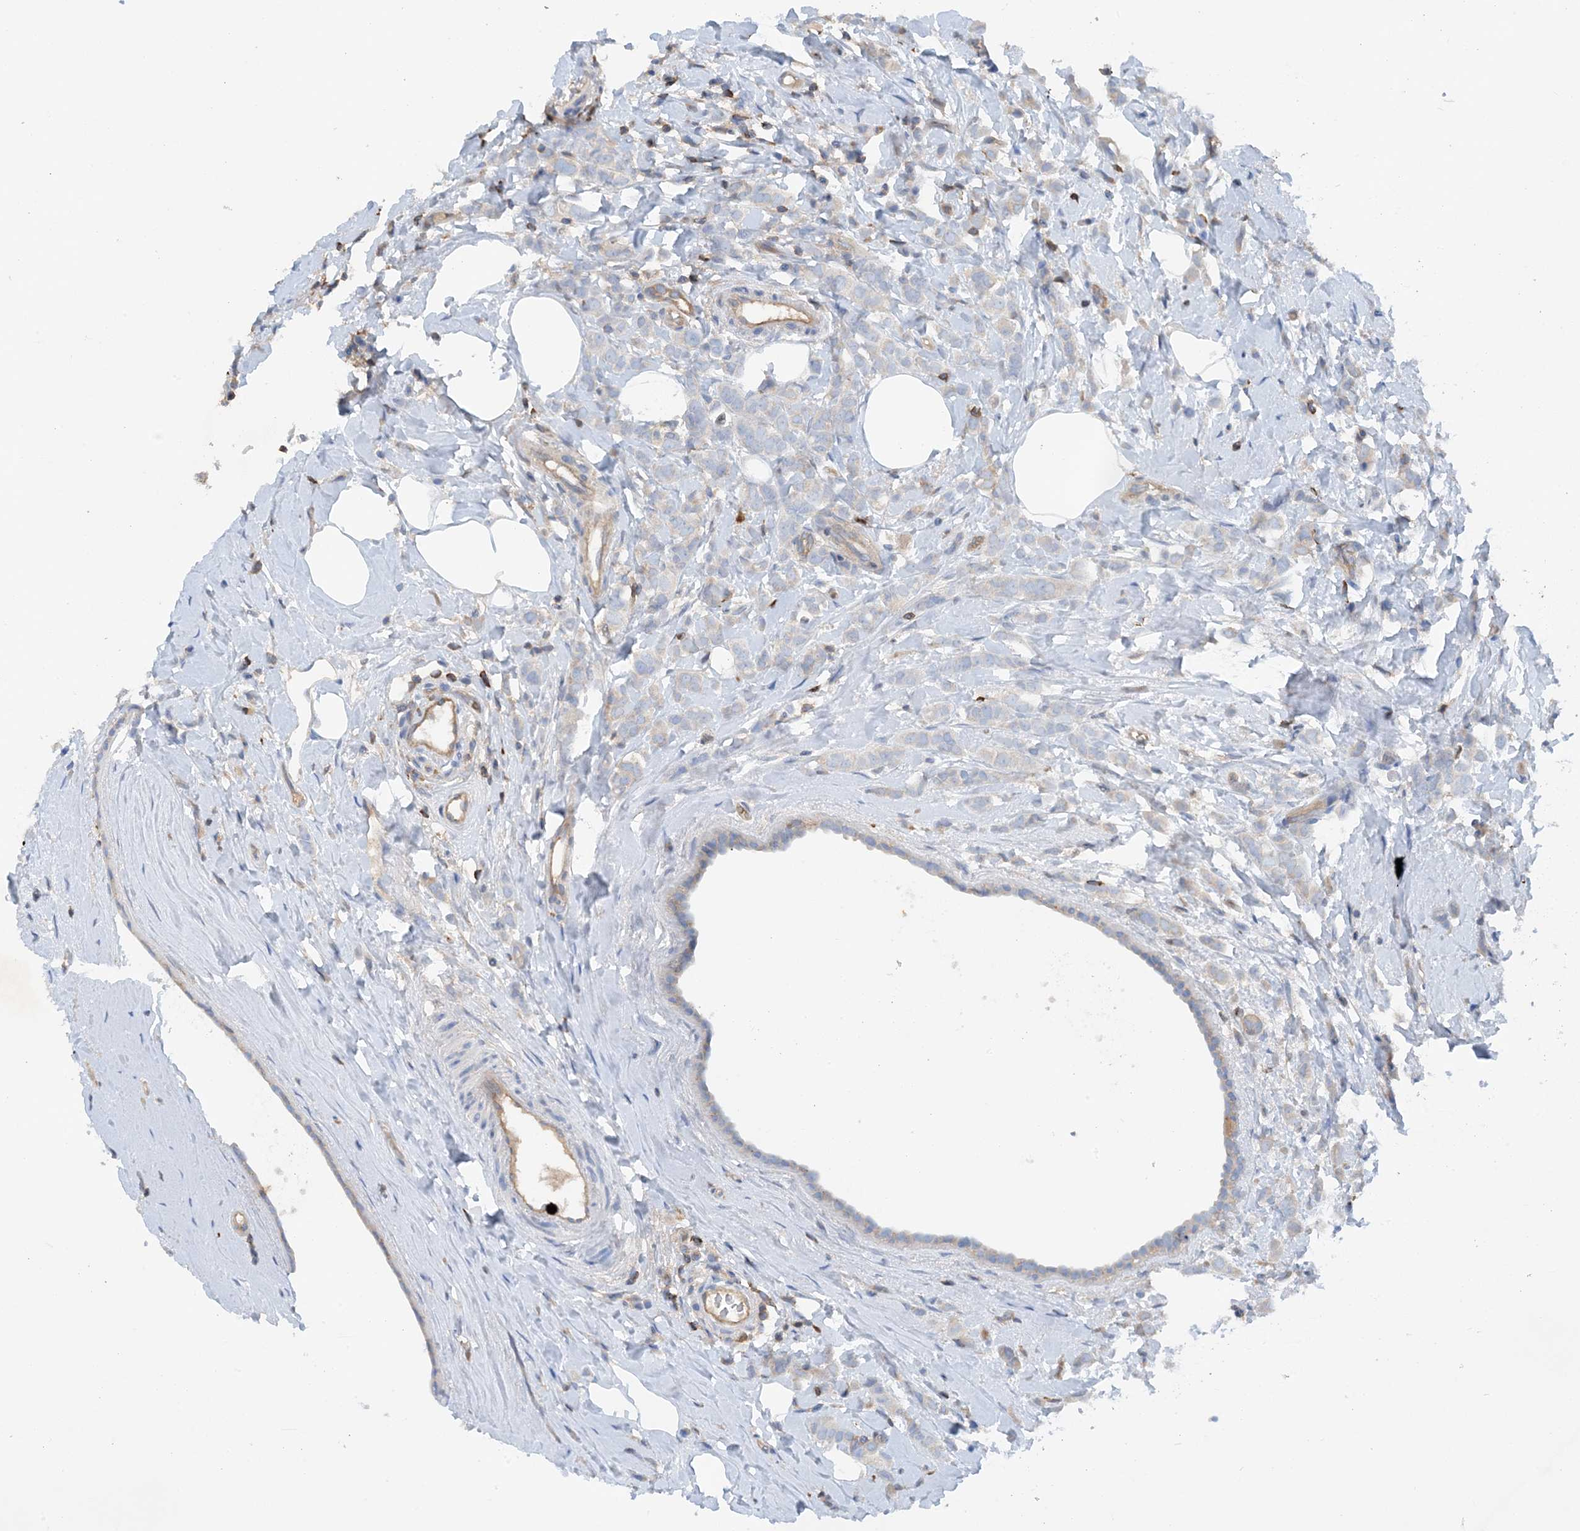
{"staining": {"intensity": "negative", "quantity": "none", "location": "none"}, "tissue": "breast cancer", "cell_type": "Tumor cells", "image_type": "cancer", "snomed": [{"axis": "morphology", "description": "Lobular carcinoma"}, {"axis": "topography", "description": "Breast"}], "caption": "Tumor cells are negative for protein expression in human breast lobular carcinoma. Nuclei are stained in blue.", "gene": "PHACTR2", "patient": {"sex": "female", "age": 47}}